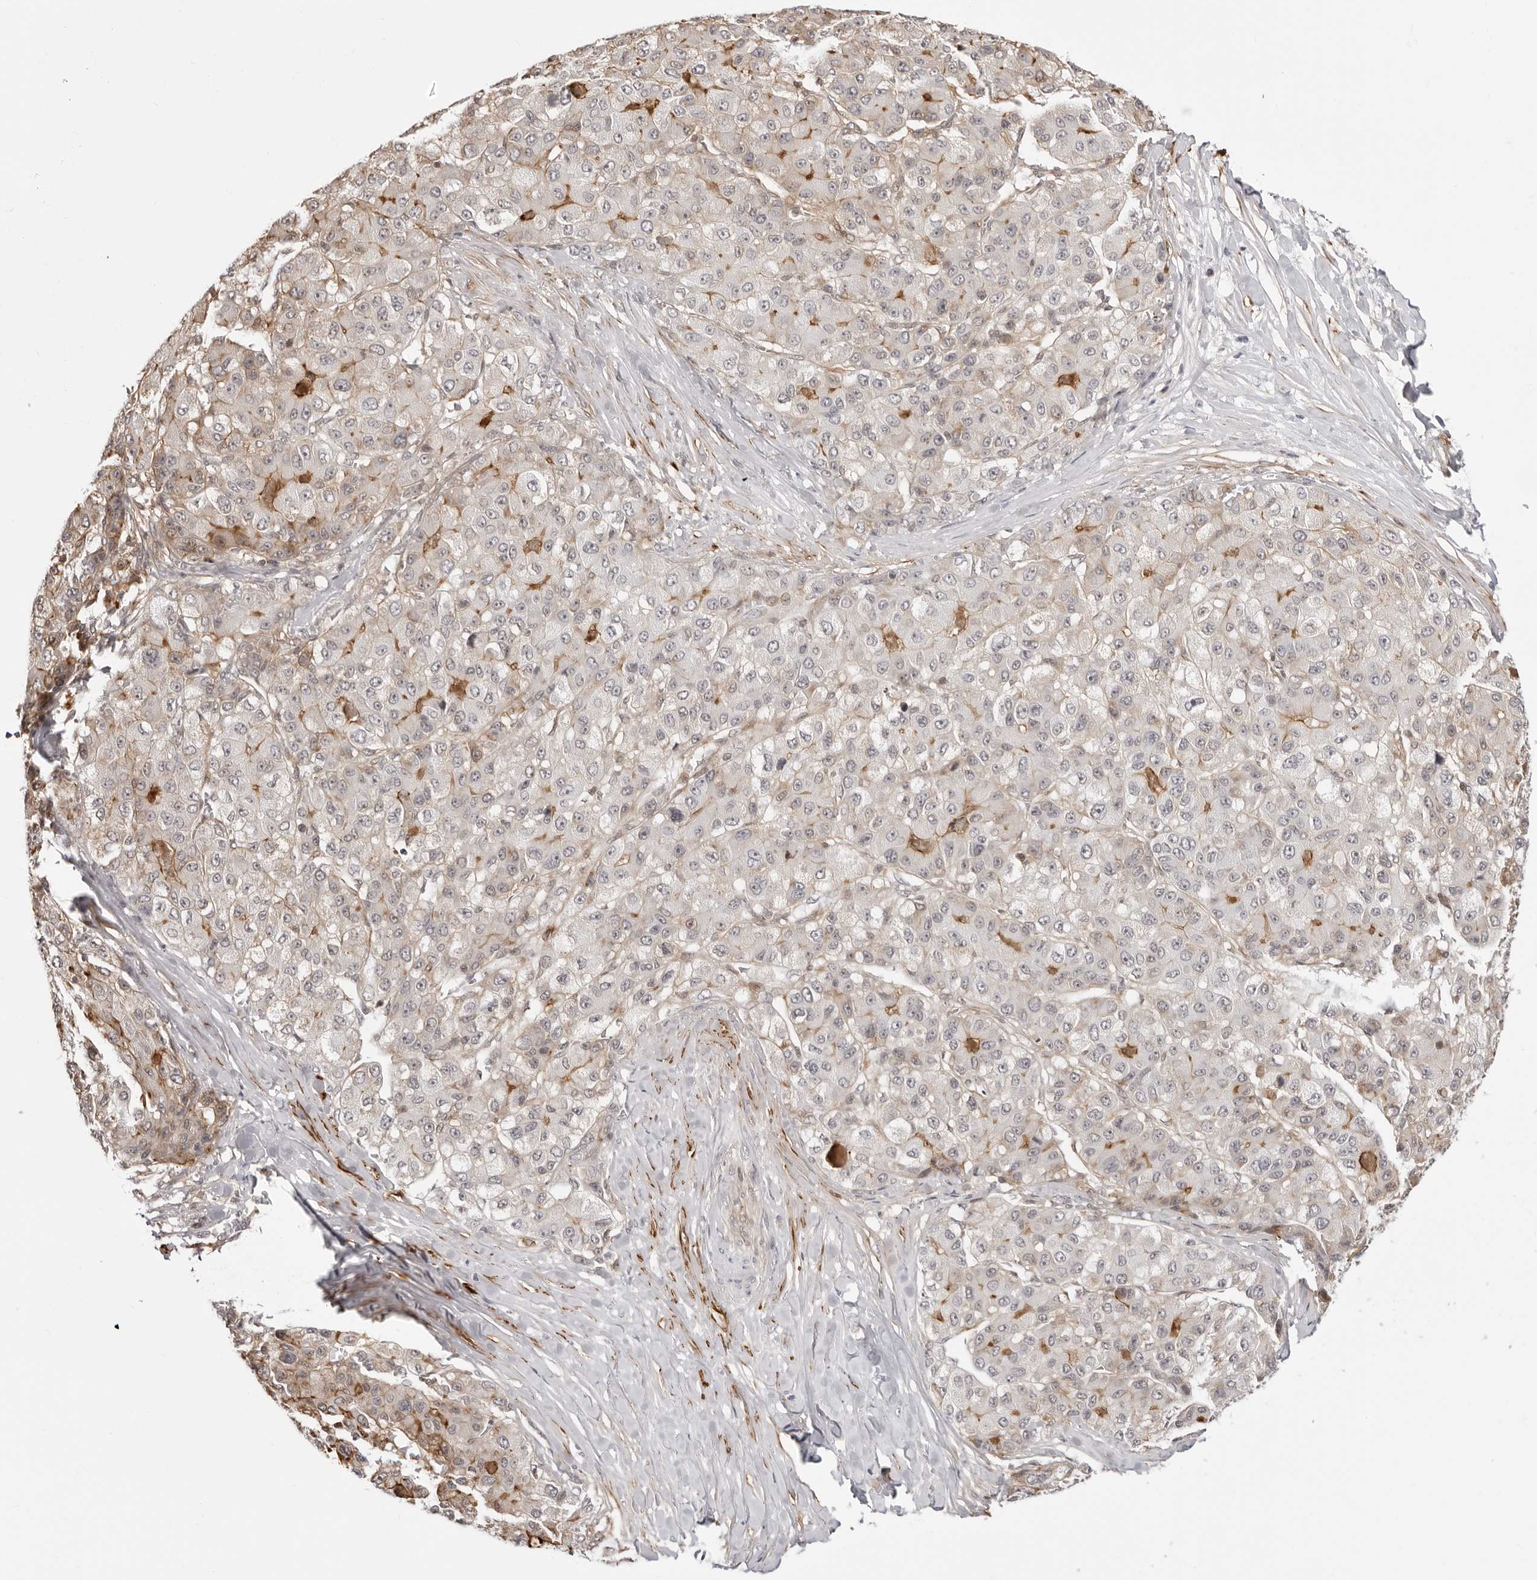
{"staining": {"intensity": "moderate", "quantity": "<25%", "location": "cytoplasmic/membranous"}, "tissue": "liver cancer", "cell_type": "Tumor cells", "image_type": "cancer", "snomed": [{"axis": "morphology", "description": "Carcinoma, Hepatocellular, NOS"}, {"axis": "topography", "description": "Liver"}], "caption": "This micrograph demonstrates liver cancer (hepatocellular carcinoma) stained with immunohistochemistry to label a protein in brown. The cytoplasmic/membranous of tumor cells show moderate positivity for the protein. Nuclei are counter-stained blue.", "gene": "UNK", "patient": {"sex": "male", "age": 80}}